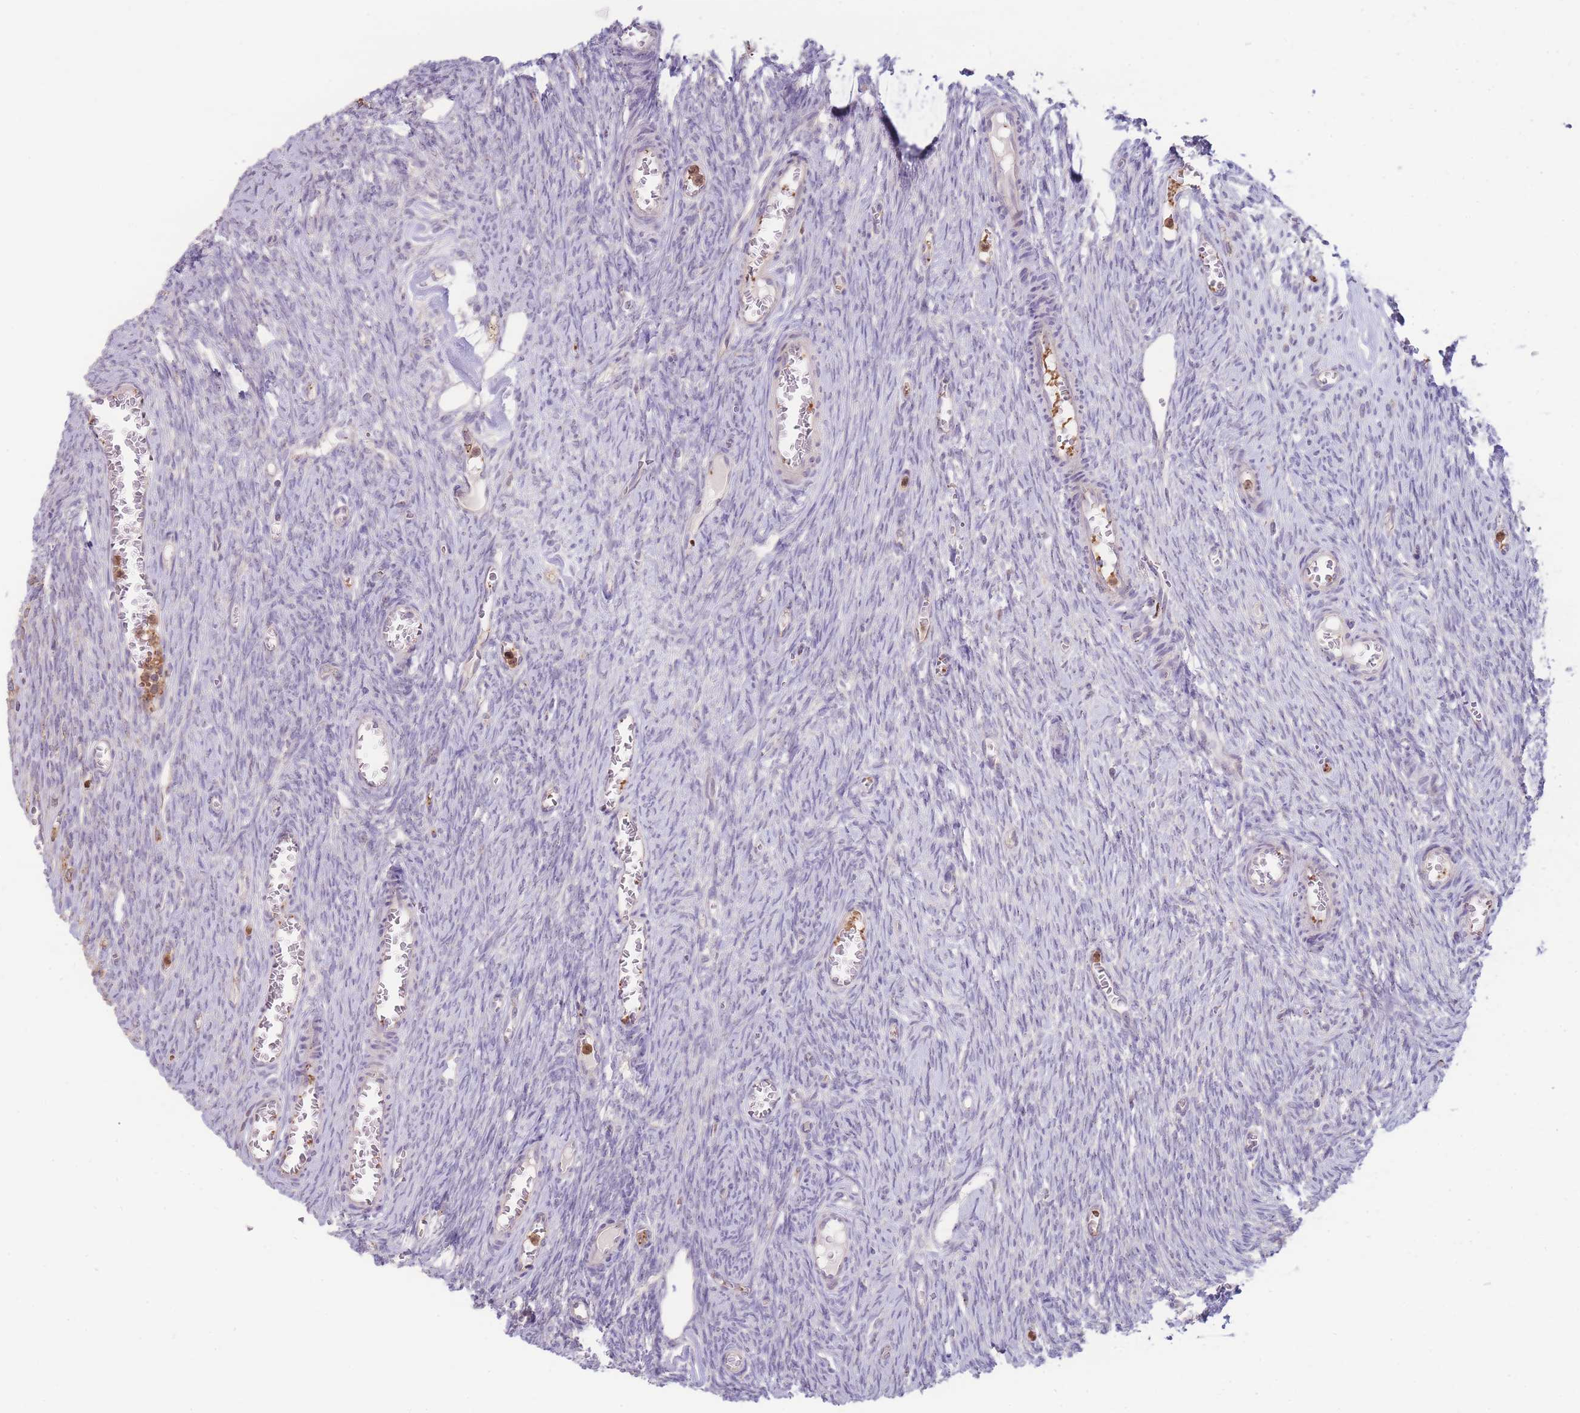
{"staining": {"intensity": "moderate", "quantity": ">75%", "location": "cytoplasmic/membranous"}, "tissue": "ovary", "cell_type": "Follicle cells", "image_type": "normal", "snomed": [{"axis": "morphology", "description": "Normal tissue, NOS"}, {"axis": "topography", "description": "Ovary"}], "caption": "Follicle cells show medium levels of moderate cytoplasmic/membranous positivity in about >75% of cells in unremarkable ovary. (brown staining indicates protein expression, while blue staining denotes nuclei).", "gene": "STEAP3", "patient": {"sex": "female", "age": 44}}